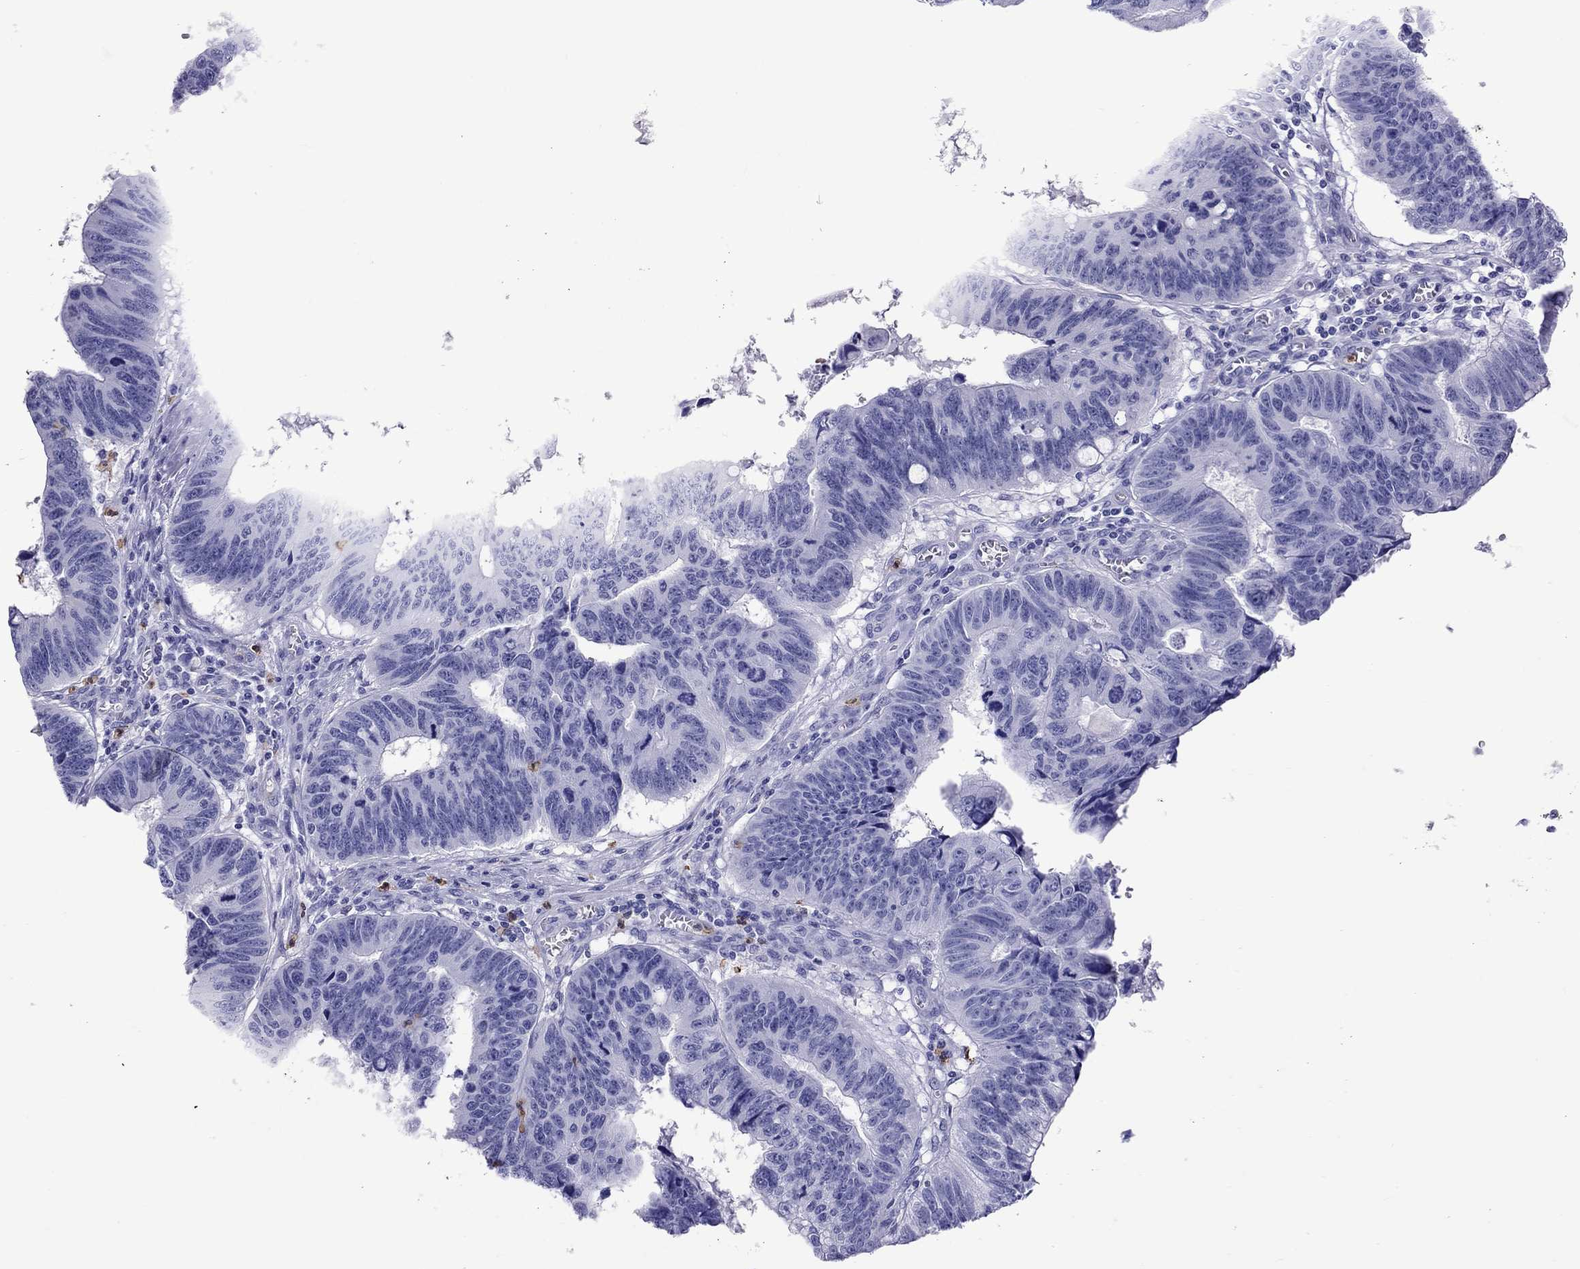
{"staining": {"intensity": "negative", "quantity": "none", "location": "none"}, "tissue": "colorectal cancer", "cell_type": "Tumor cells", "image_type": "cancer", "snomed": [{"axis": "morphology", "description": "Adenocarcinoma, NOS"}, {"axis": "topography", "description": "Appendix"}, {"axis": "topography", "description": "Colon"}, {"axis": "topography", "description": "Cecum"}, {"axis": "topography", "description": "Colon asc"}], "caption": "This image is of colorectal cancer (adenocarcinoma) stained with IHC to label a protein in brown with the nuclei are counter-stained blue. There is no positivity in tumor cells.", "gene": "SLAMF1", "patient": {"sex": "female", "age": 85}}